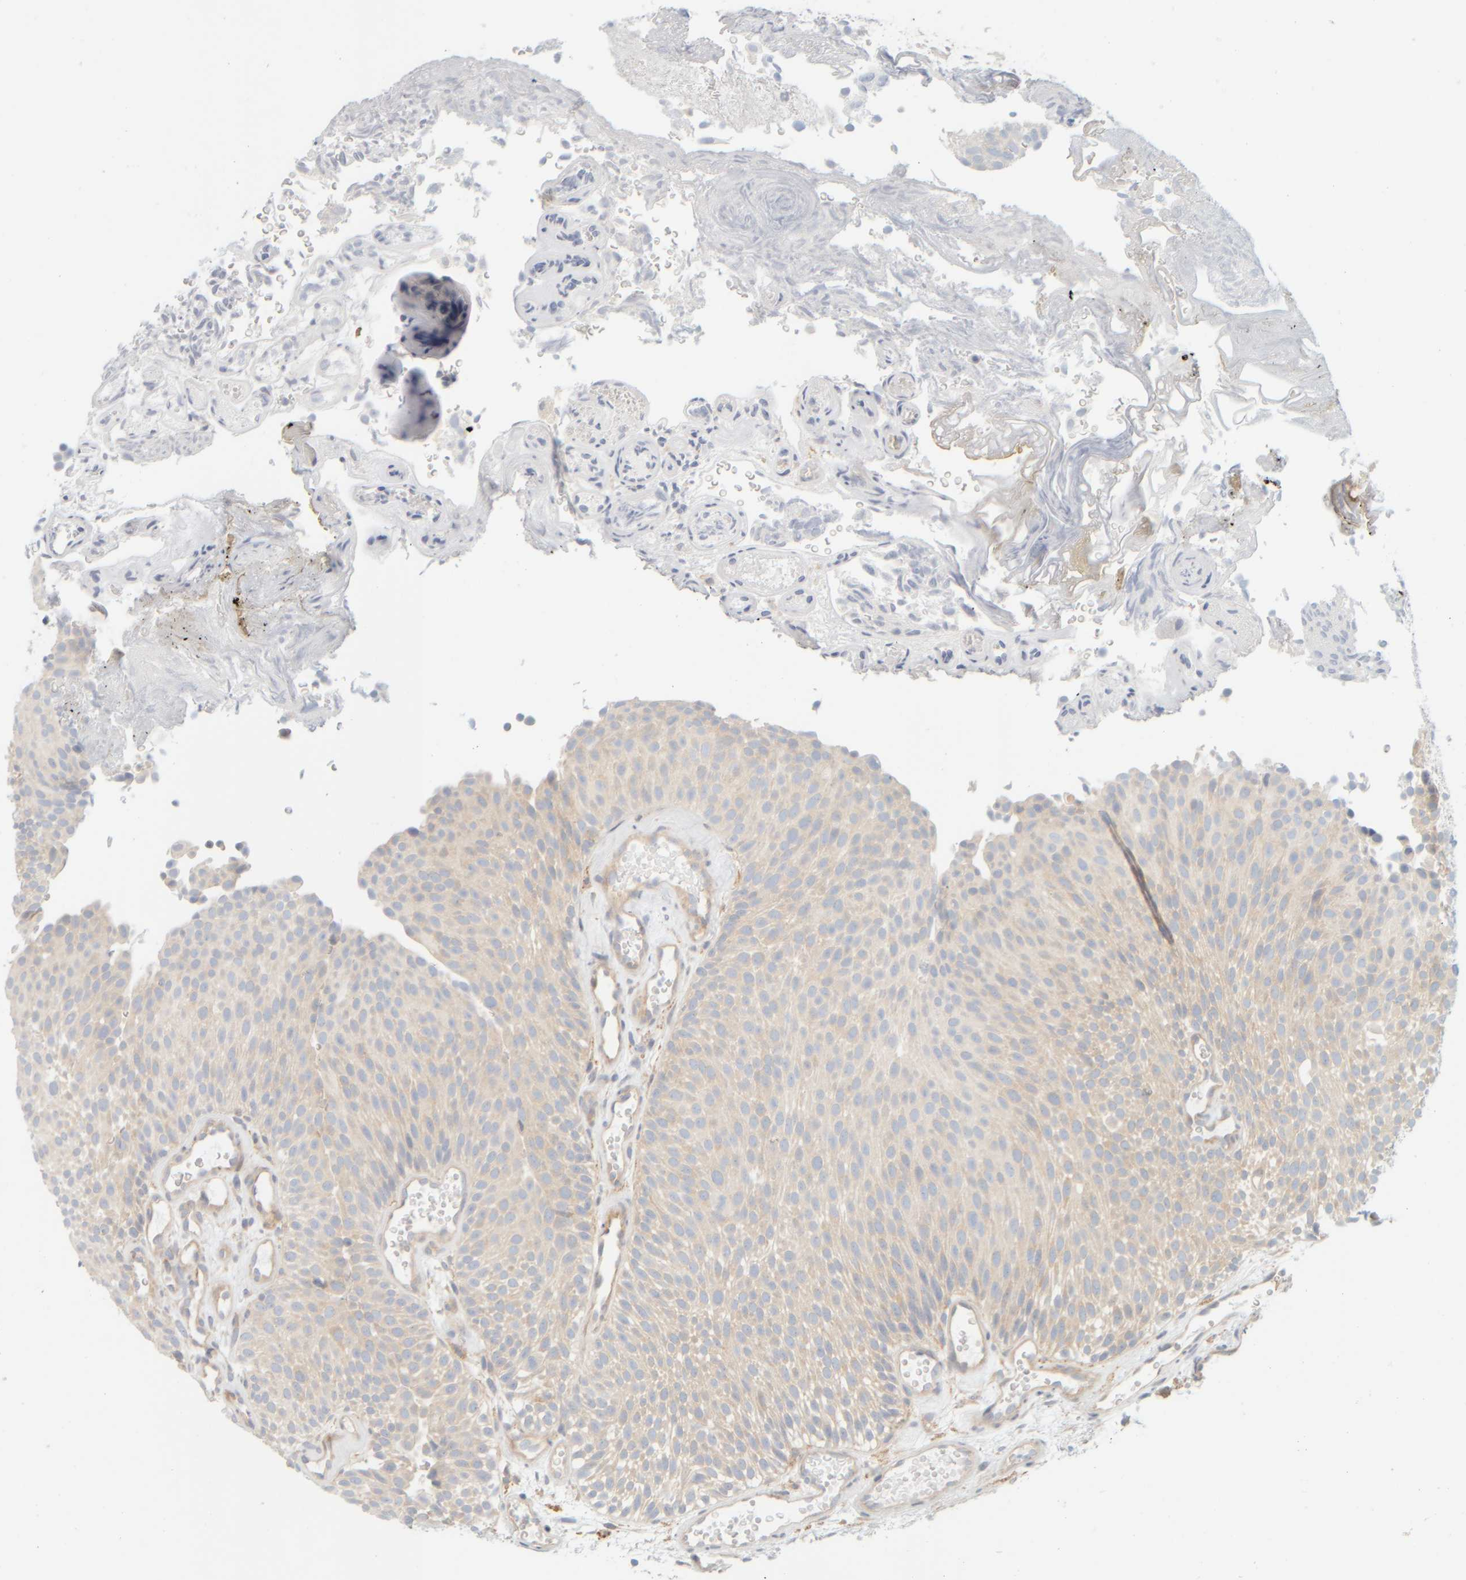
{"staining": {"intensity": "negative", "quantity": "none", "location": "none"}, "tissue": "urothelial cancer", "cell_type": "Tumor cells", "image_type": "cancer", "snomed": [{"axis": "morphology", "description": "Urothelial carcinoma, Low grade"}, {"axis": "topography", "description": "Urinary bladder"}], "caption": "Immunohistochemistry photomicrograph of low-grade urothelial carcinoma stained for a protein (brown), which shows no staining in tumor cells. Brightfield microscopy of immunohistochemistry (IHC) stained with DAB (brown) and hematoxylin (blue), captured at high magnification.", "gene": "PTGES3L-AARSD1", "patient": {"sex": "male", "age": 78}}